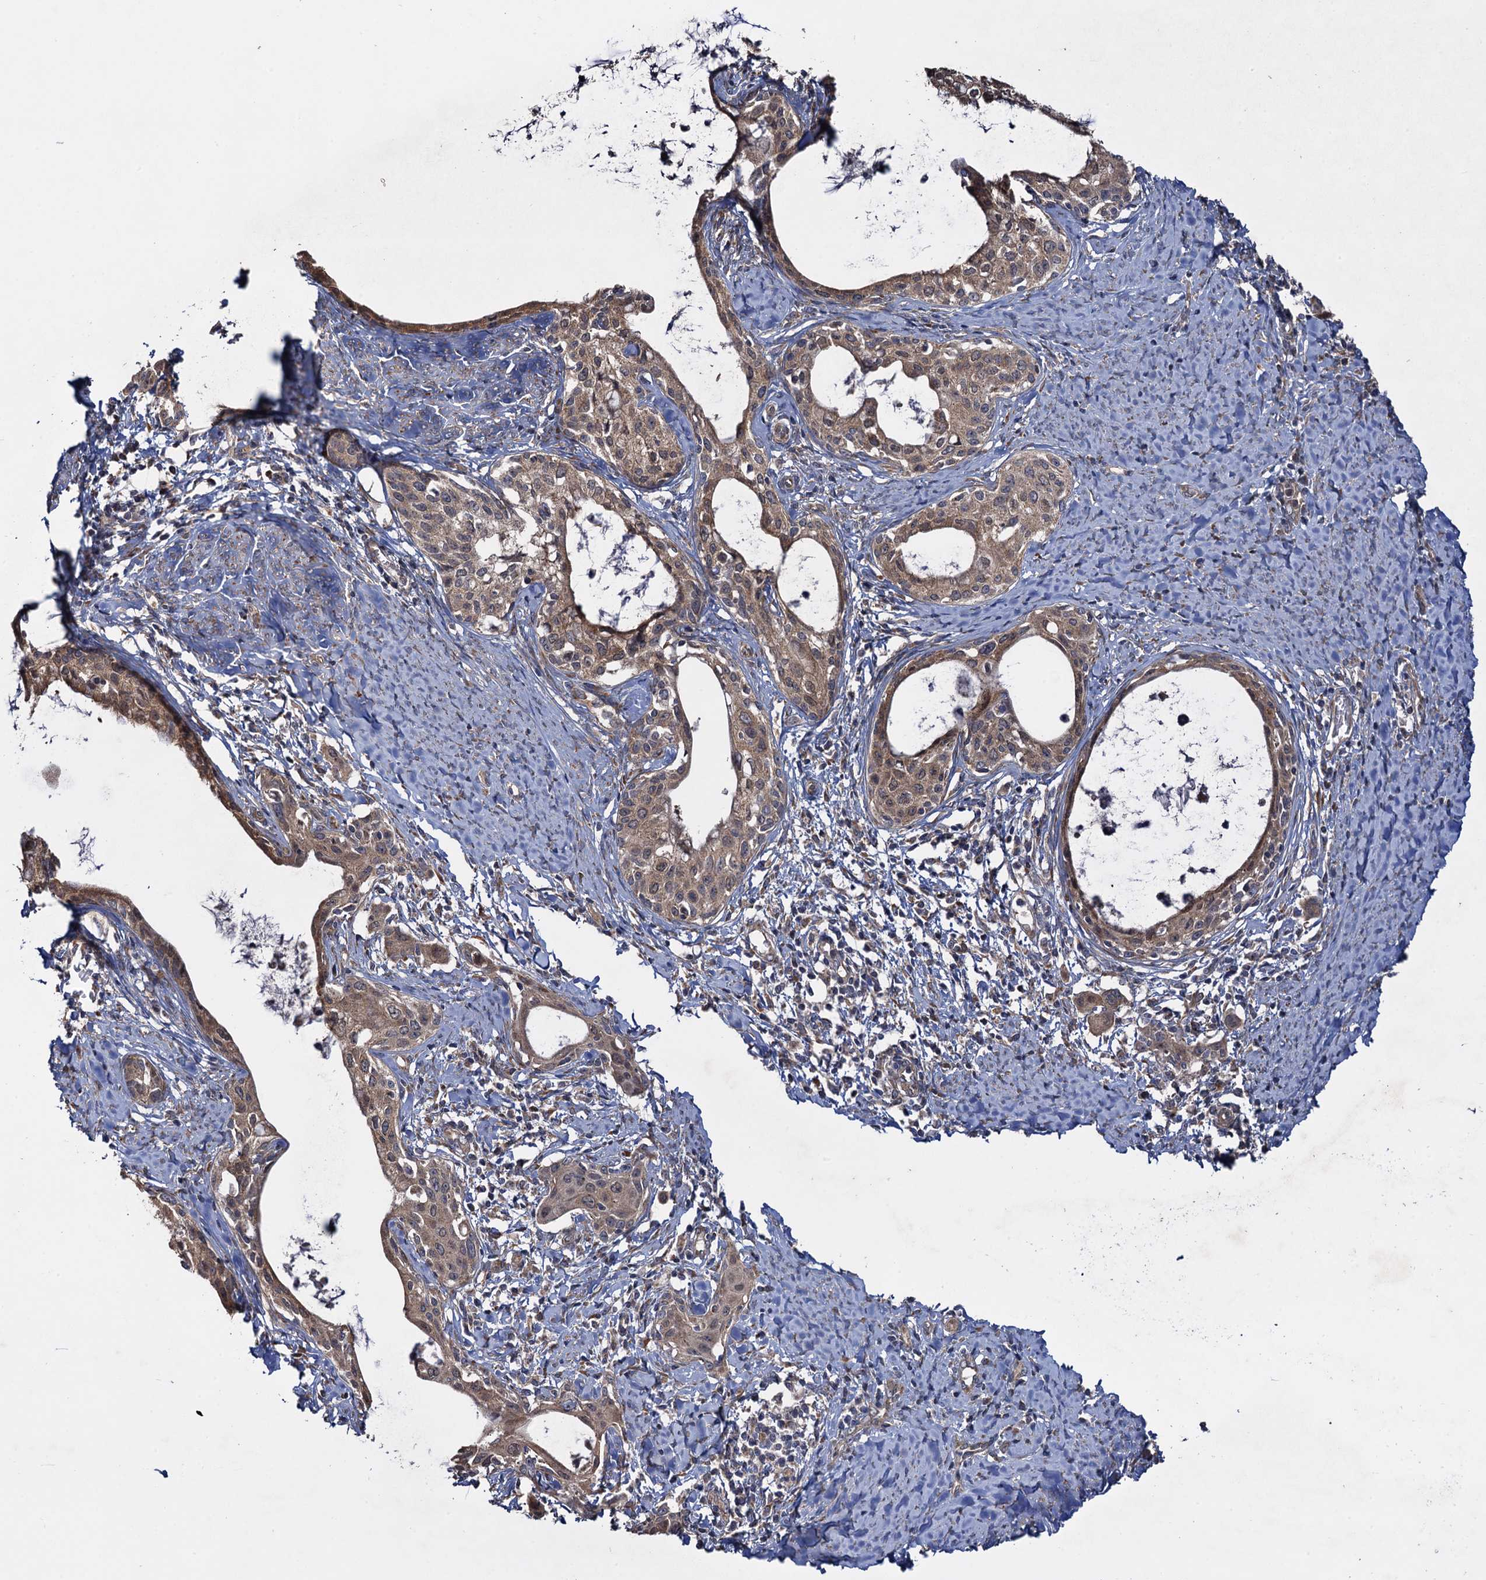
{"staining": {"intensity": "moderate", "quantity": ">75%", "location": "cytoplasmic/membranous"}, "tissue": "cervical cancer", "cell_type": "Tumor cells", "image_type": "cancer", "snomed": [{"axis": "morphology", "description": "Squamous cell carcinoma, NOS"}, {"axis": "morphology", "description": "Adenocarcinoma, NOS"}, {"axis": "topography", "description": "Cervix"}], "caption": "Protein analysis of squamous cell carcinoma (cervical) tissue exhibits moderate cytoplasmic/membranous expression in about >75% of tumor cells.", "gene": "HAUS1", "patient": {"sex": "female", "age": 52}}